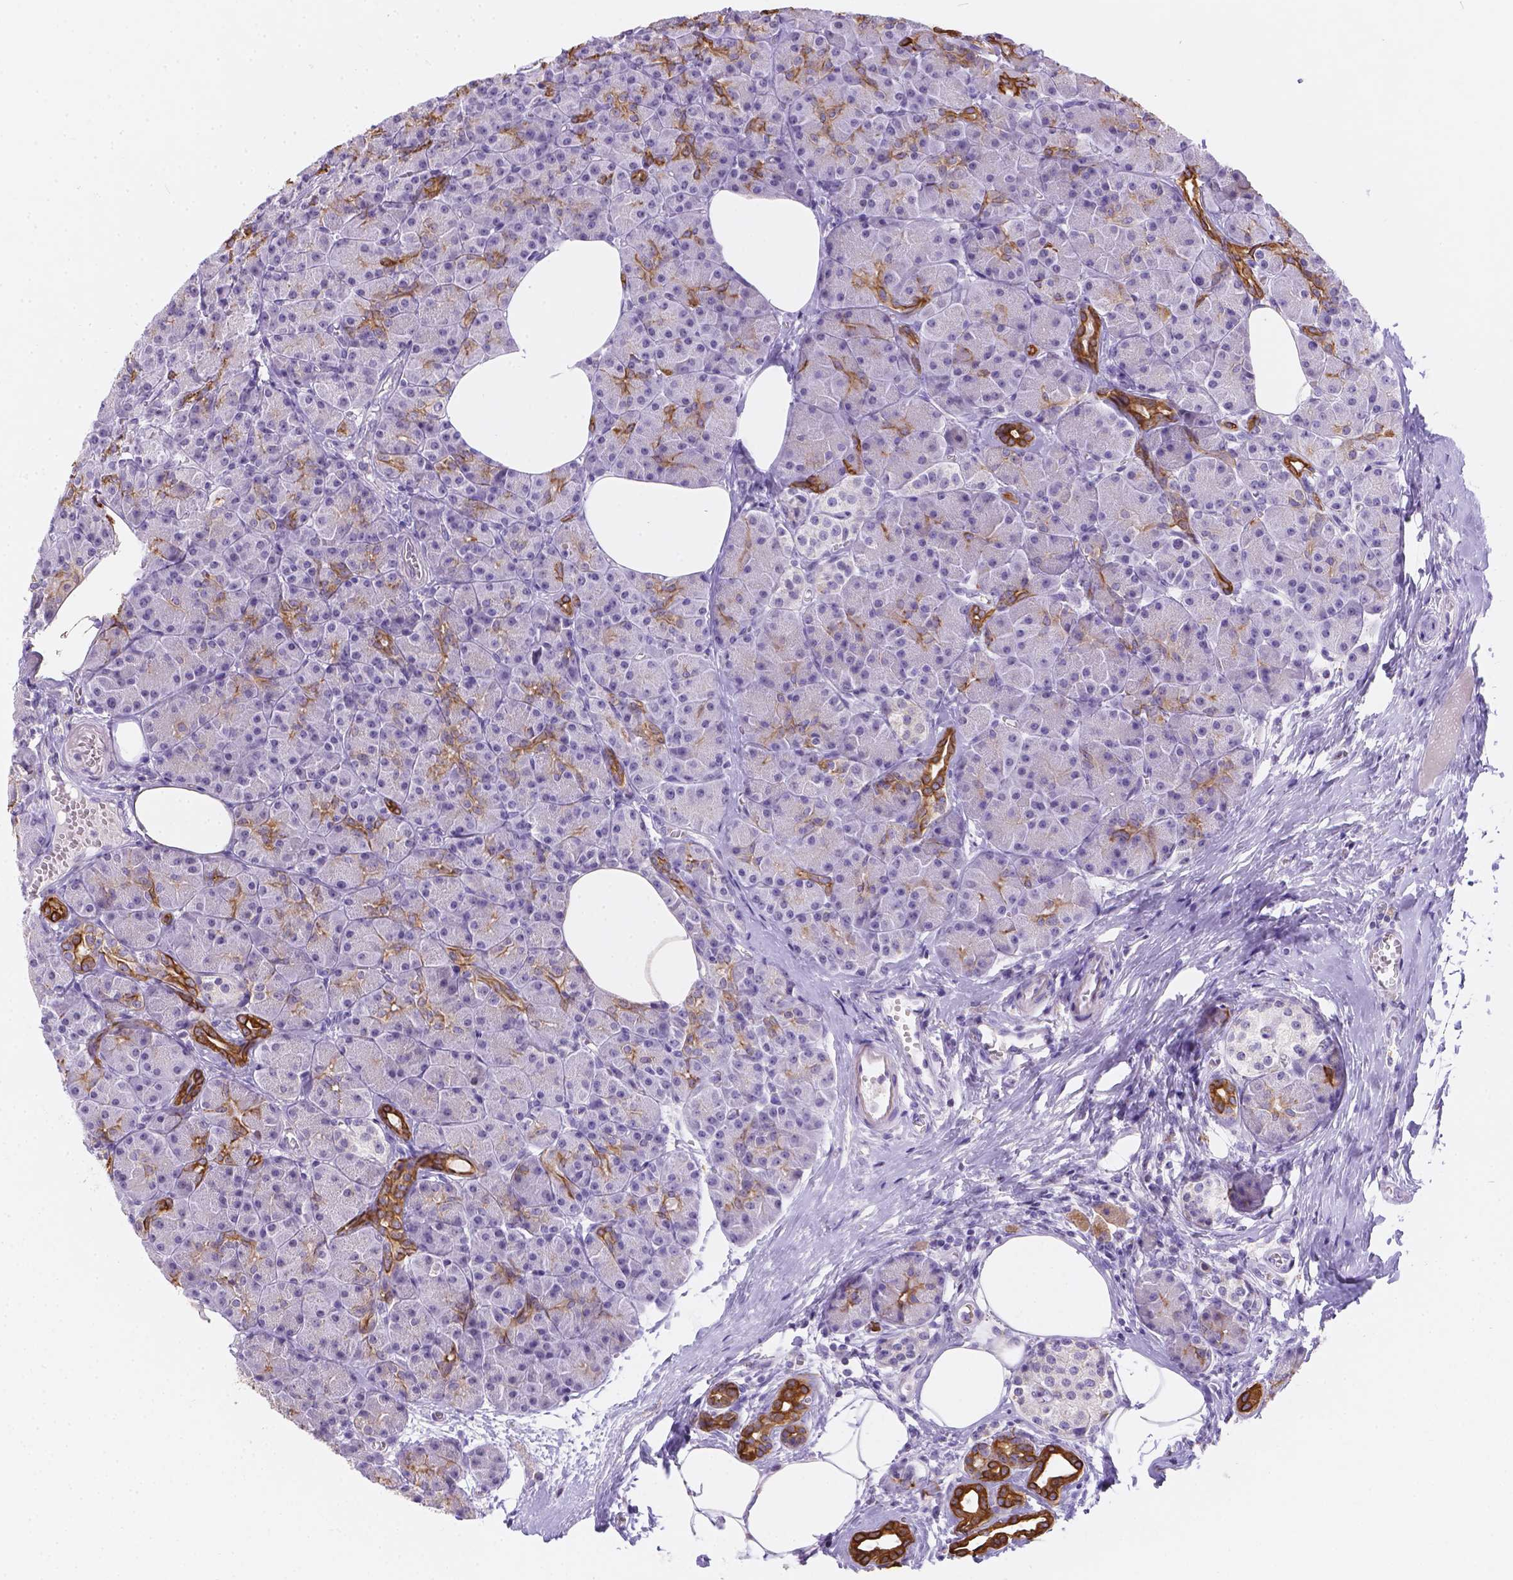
{"staining": {"intensity": "strong", "quantity": "<25%", "location": "cytoplasmic/membranous"}, "tissue": "pancreas", "cell_type": "Exocrine glandular cells", "image_type": "normal", "snomed": [{"axis": "morphology", "description": "Normal tissue, NOS"}, {"axis": "topography", "description": "Pancreas"}], "caption": "Immunohistochemical staining of benign pancreas shows <25% levels of strong cytoplasmic/membranous protein positivity in about <25% of exocrine glandular cells.", "gene": "DMWD", "patient": {"sex": "female", "age": 45}}